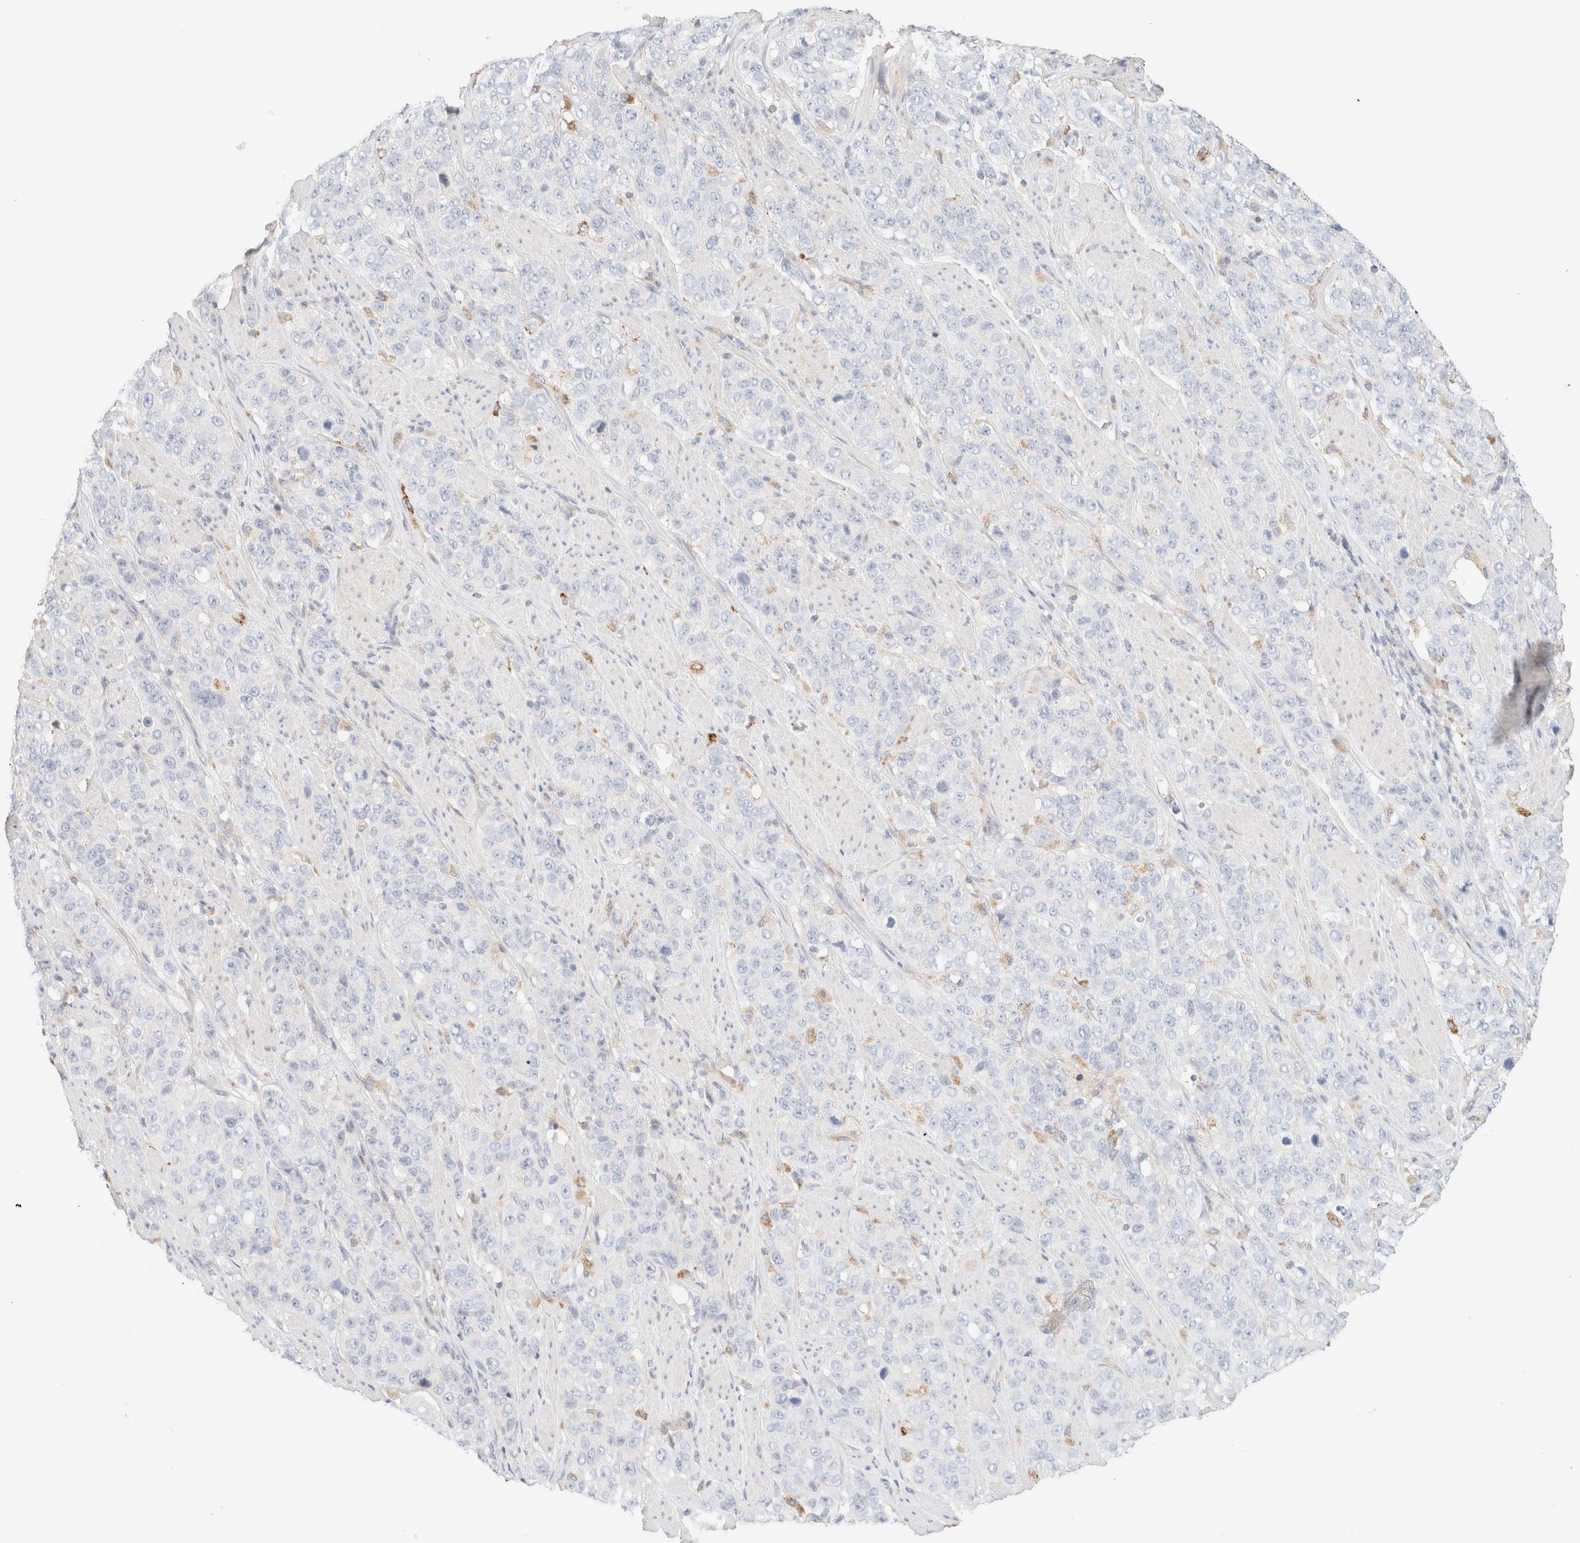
{"staining": {"intensity": "negative", "quantity": "none", "location": "none"}, "tissue": "stomach cancer", "cell_type": "Tumor cells", "image_type": "cancer", "snomed": [{"axis": "morphology", "description": "Adenocarcinoma, NOS"}, {"axis": "topography", "description": "Stomach"}], "caption": "Protein analysis of adenocarcinoma (stomach) exhibits no significant staining in tumor cells.", "gene": "SARM1", "patient": {"sex": "male", "age": 48}}